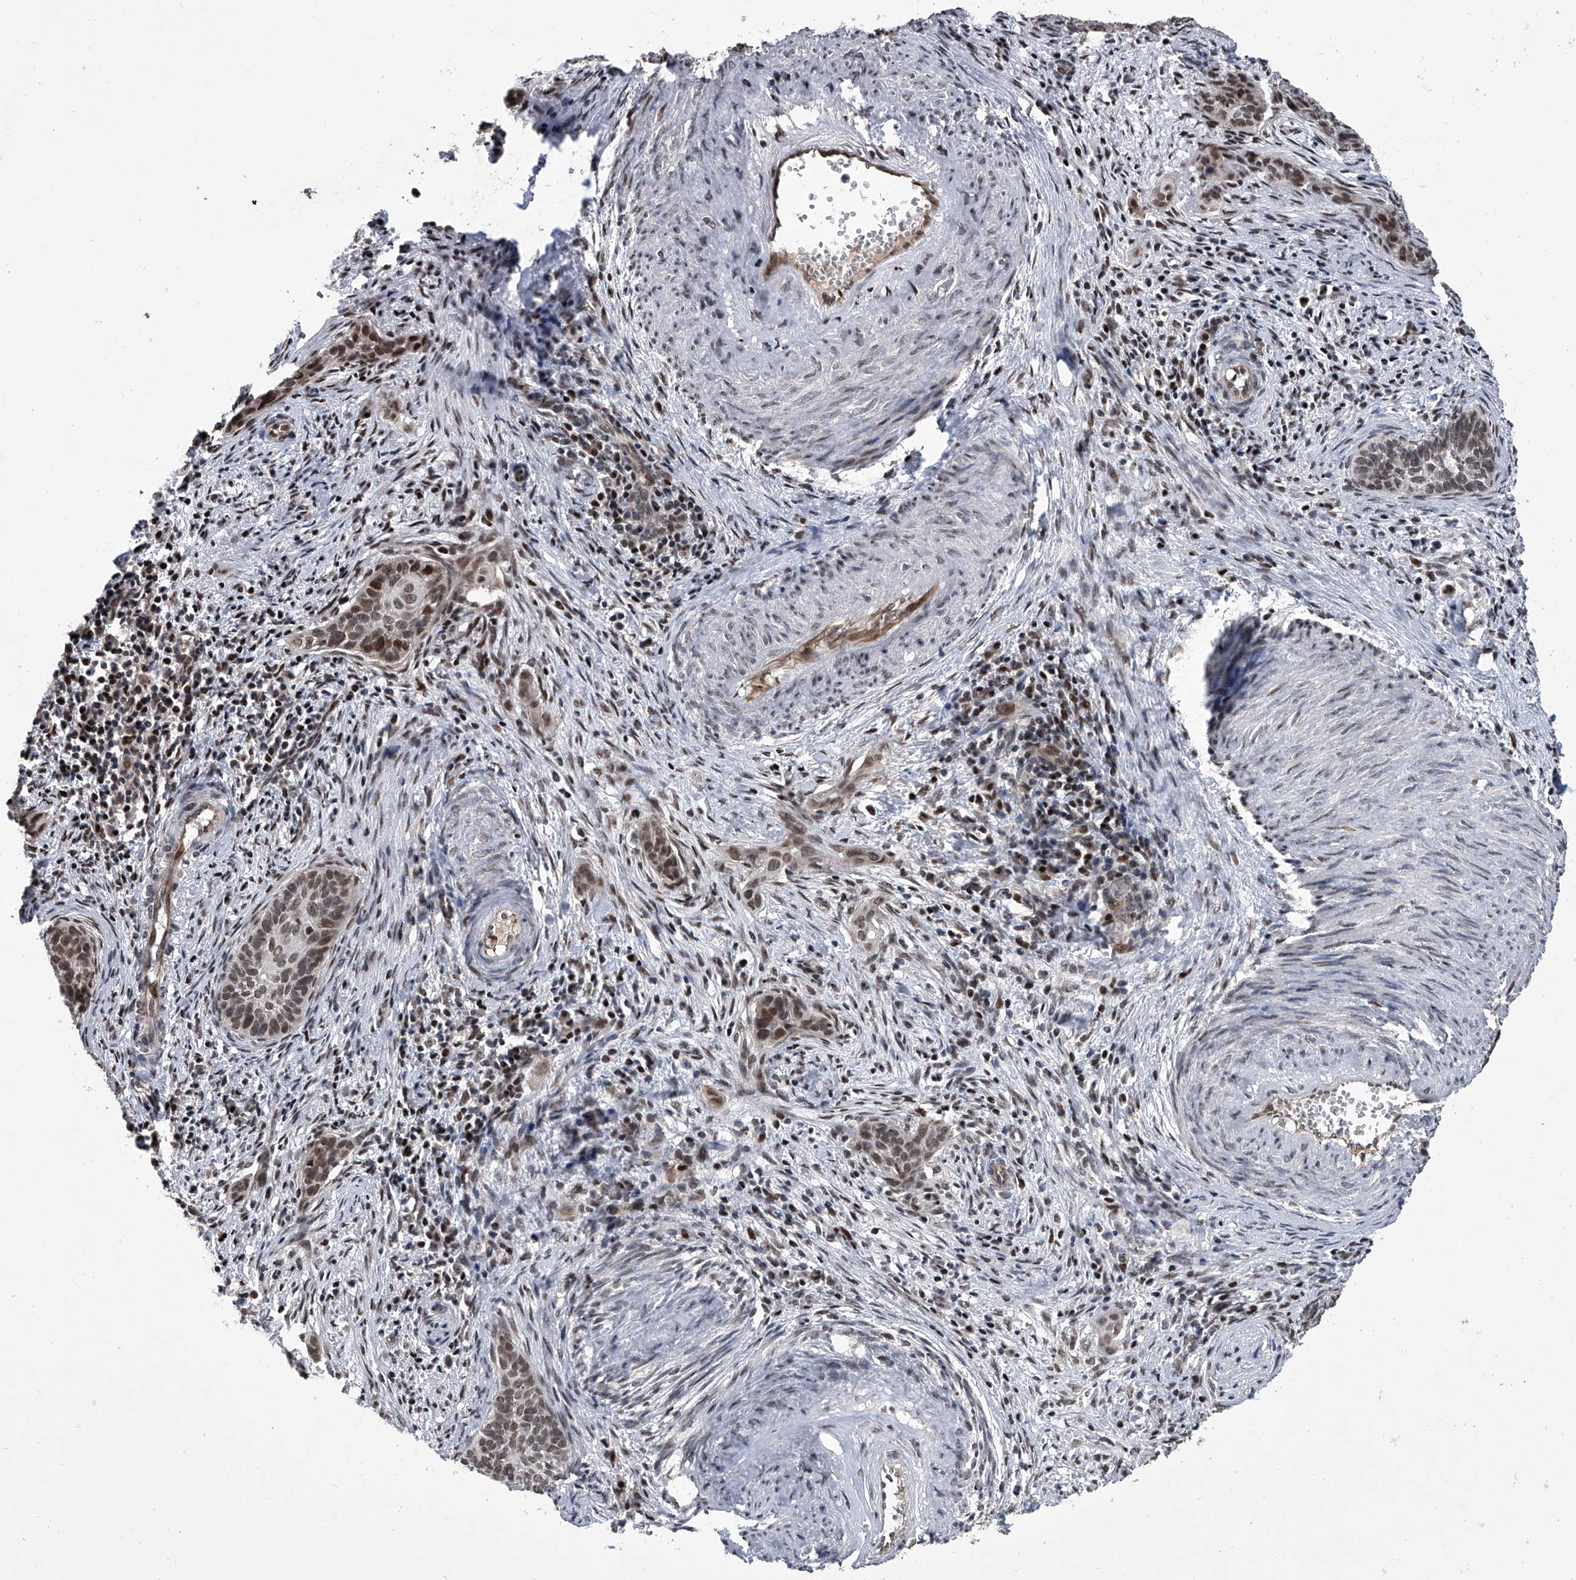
{"staining": {"intensity": "weak", "quantity": "25%-75%", "location": "nuclear"}, "tissue": "cervical cancer", "cell_type": "Tumor cells", "image_type": "cancer", "snomed": [{"axis": "morphology", "description": "Squamous cell carcinoma, NOS"}, {"axis": "topography", "description": "Cervix"}], "caption": "Immunohistochemical staining of human cervical cancer demonstrates low levels of weak nuclear protein expression in about 25%-75% of tumor cells. (DAB (3,3'-diaminobenzidine) = brown stain, brightfield microscopy at high magnification).", "gene": "ZNF426", "patient": {"sex": "female", "age": 33}}